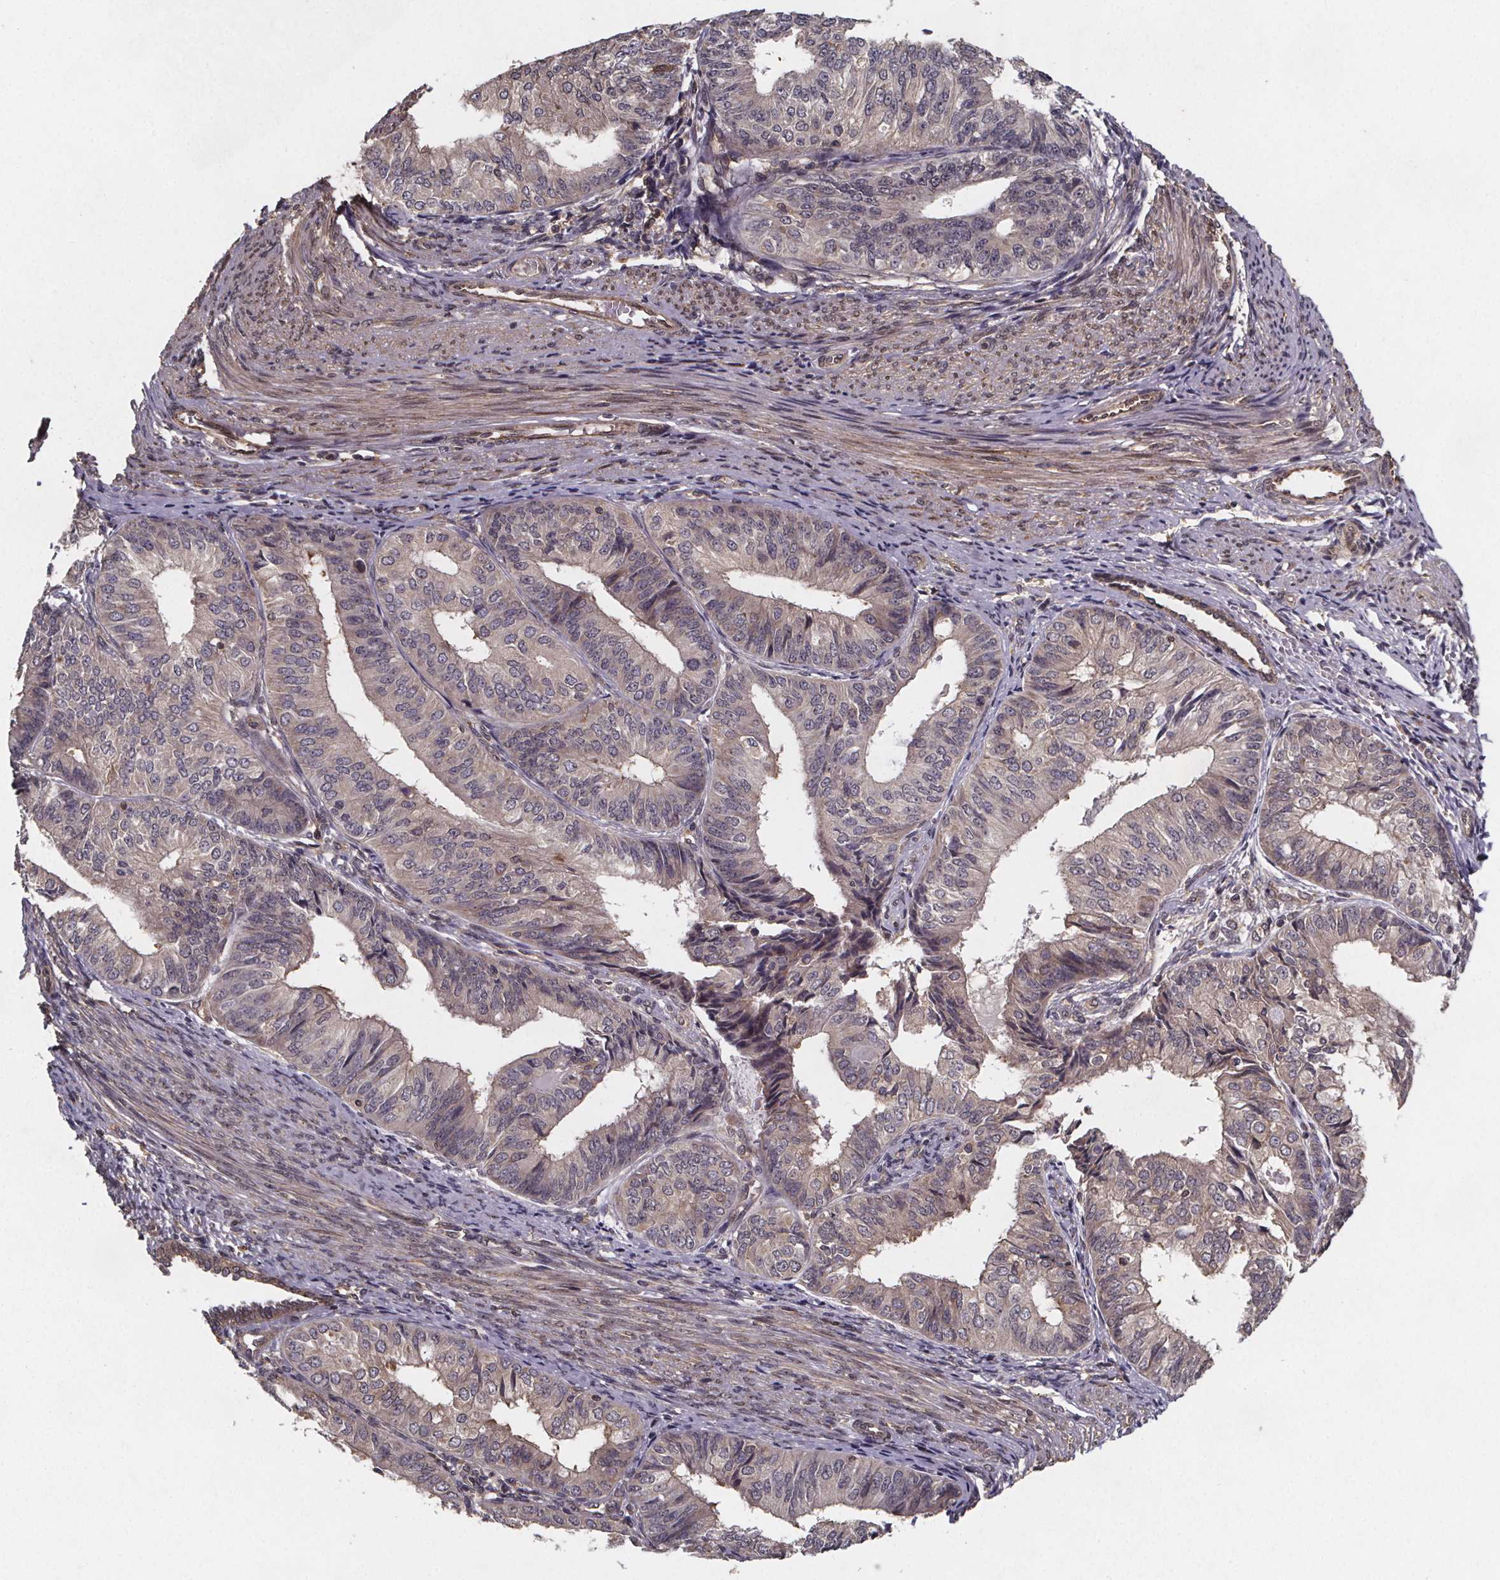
{"staining": {"intensity": "weak", "quantity": "<25%", "location": "cytoplasmic/membranous"}, "tissue": "endometrial cancer", "cell_type": "Tumor cells", "image_type": "cancer", "snomed": [{"axis": "morphology", "description": "Adenocarcinoma, NOS"}, {"axis": "topography", "description": "Endometrium"}], "caption": "This is a image of IHC staining of adenocarcinoma (endometrial), which shows no staining in tumor cells.", "gene": "PIERCE2", "patient": {"sex": "female", "age": 58}}